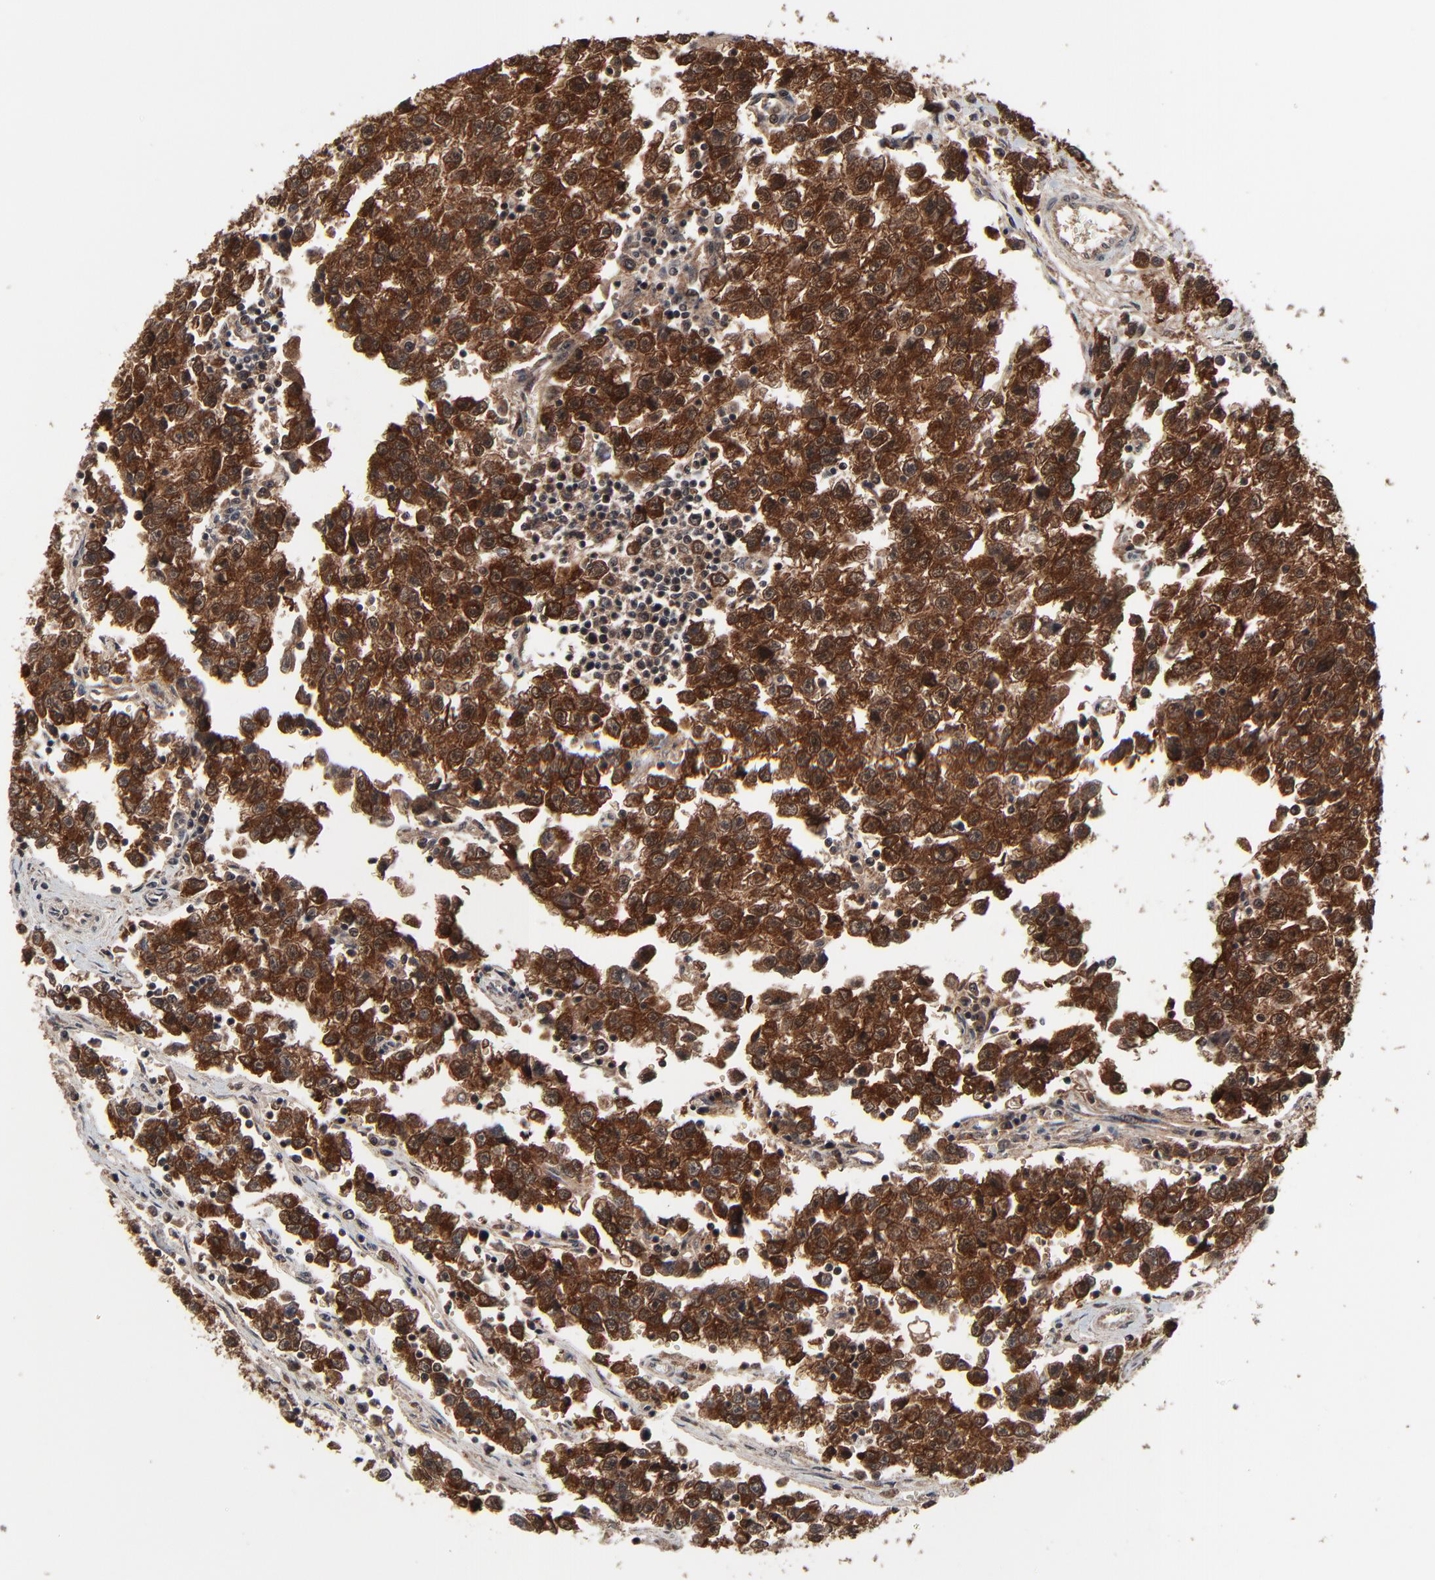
{"staining": {"intensity": "strong", "quantity": ">75%", "location": "cytoplasmic/membranous,nuclear"}, "tissue": "testis cancer", "cell_type": "Tumor cells", "image_type": "cancer", "snomed": [{"axis": "morphology", "description": "Seminoma, NOS"}, {"axis": "topography", "description": "Testis"}], "caption": "Seminoma (testis) stained with a brown dye reveals strong cytoplasmic/membranous and nuclear positive positivity in about >75% of tumor cells.", "gene": "RHOJ", "patient": {"sex": "male", "age": 35}}